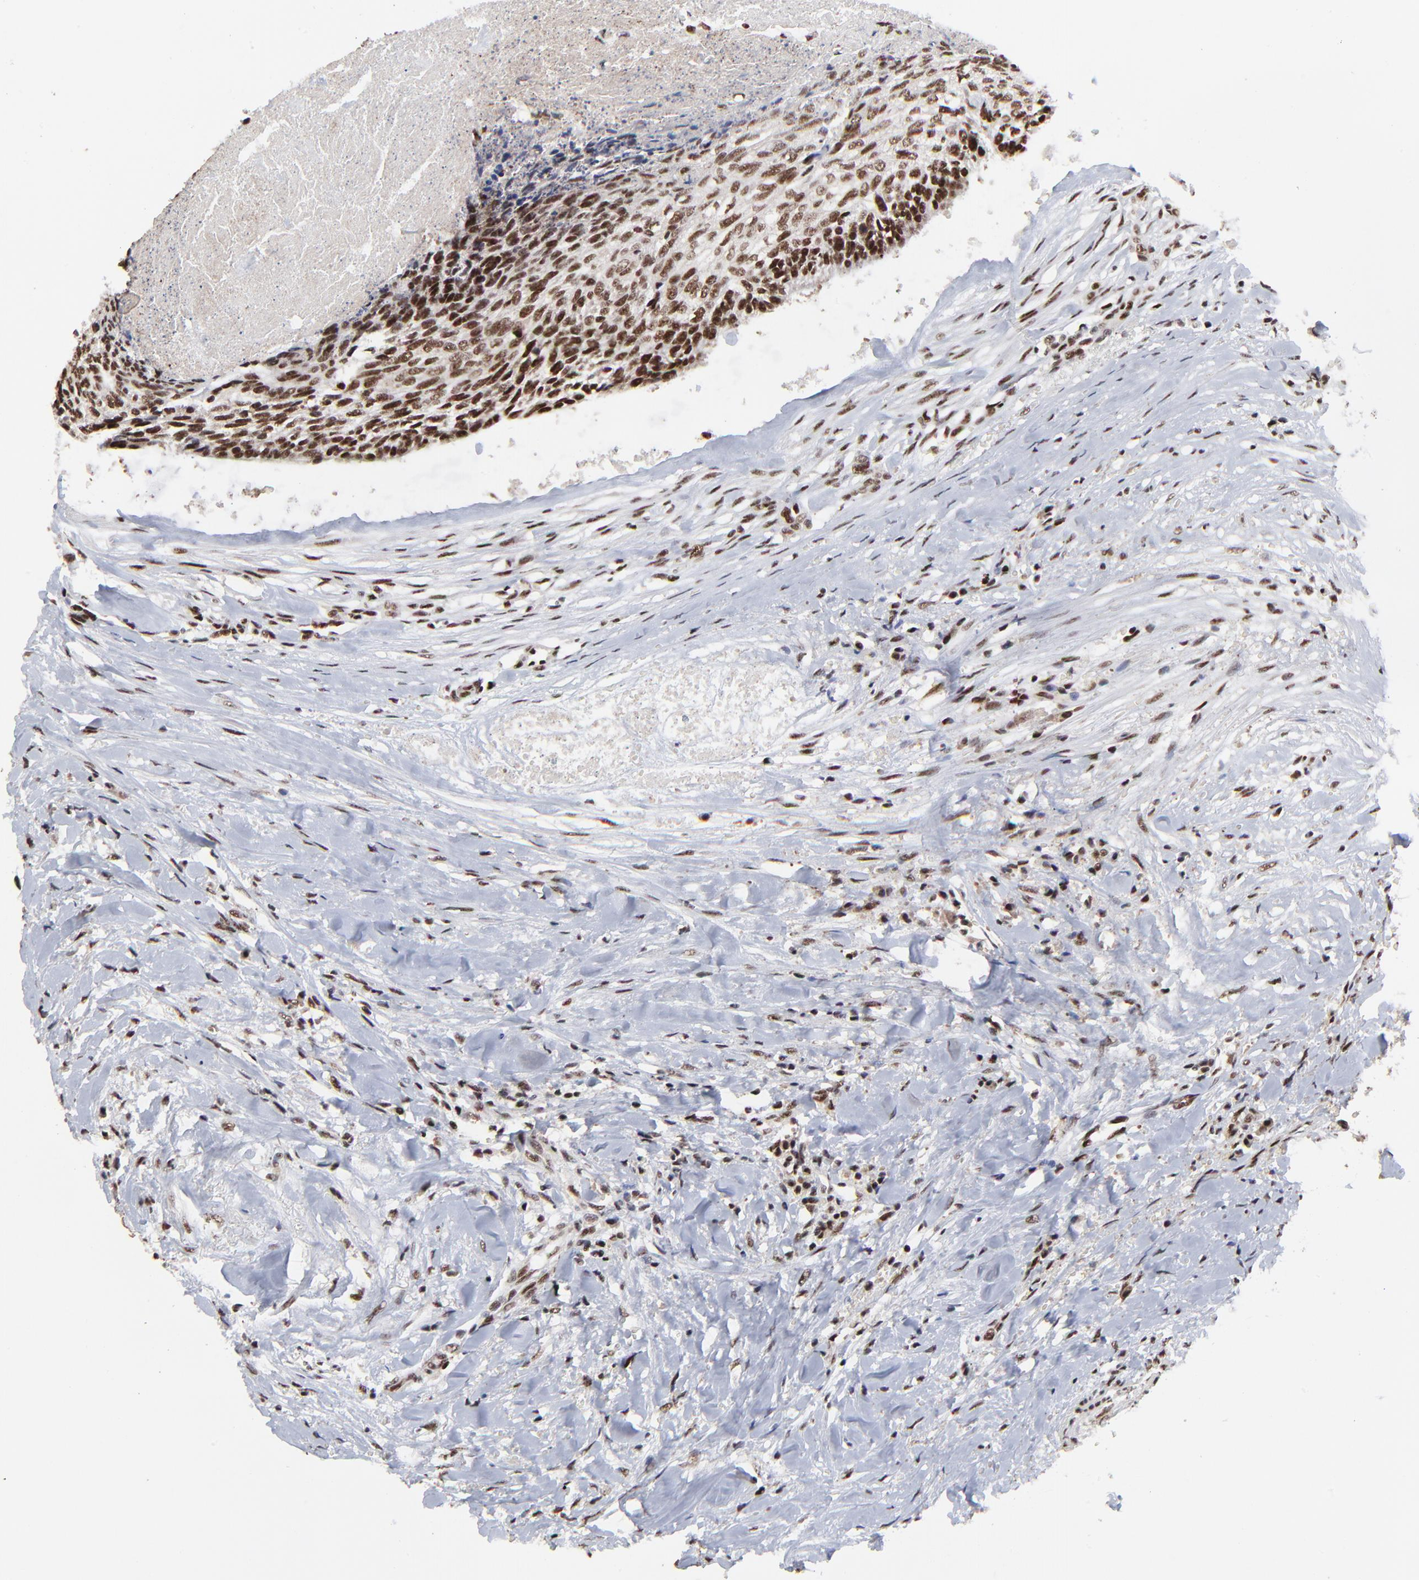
{"staining": {"intensity": "strong", "quantity": ">75%", "location": "nuclear"}, "tissue": "head and neck cancer", "cell_type": "Tumor cells", "image_type": "cancer", "snomed": [{"axis": "morphology", "description": "Squamous cell carcinoma, NOS"}, {"axis": "topography", "description": "Salivary gland"}, {"axis": "topography", "description": "Head-Neck"}], "caption": "The histopathology image shows staining of head and neck squamous cell carcinoma, revealing strong nuclear protein positivity (brown color) within tumor cells. (DAB IHC, brown staining for protein, blue staining for nuclei).", "gene": "RBM22", "patient": {"sex": "male", "age": 70}}